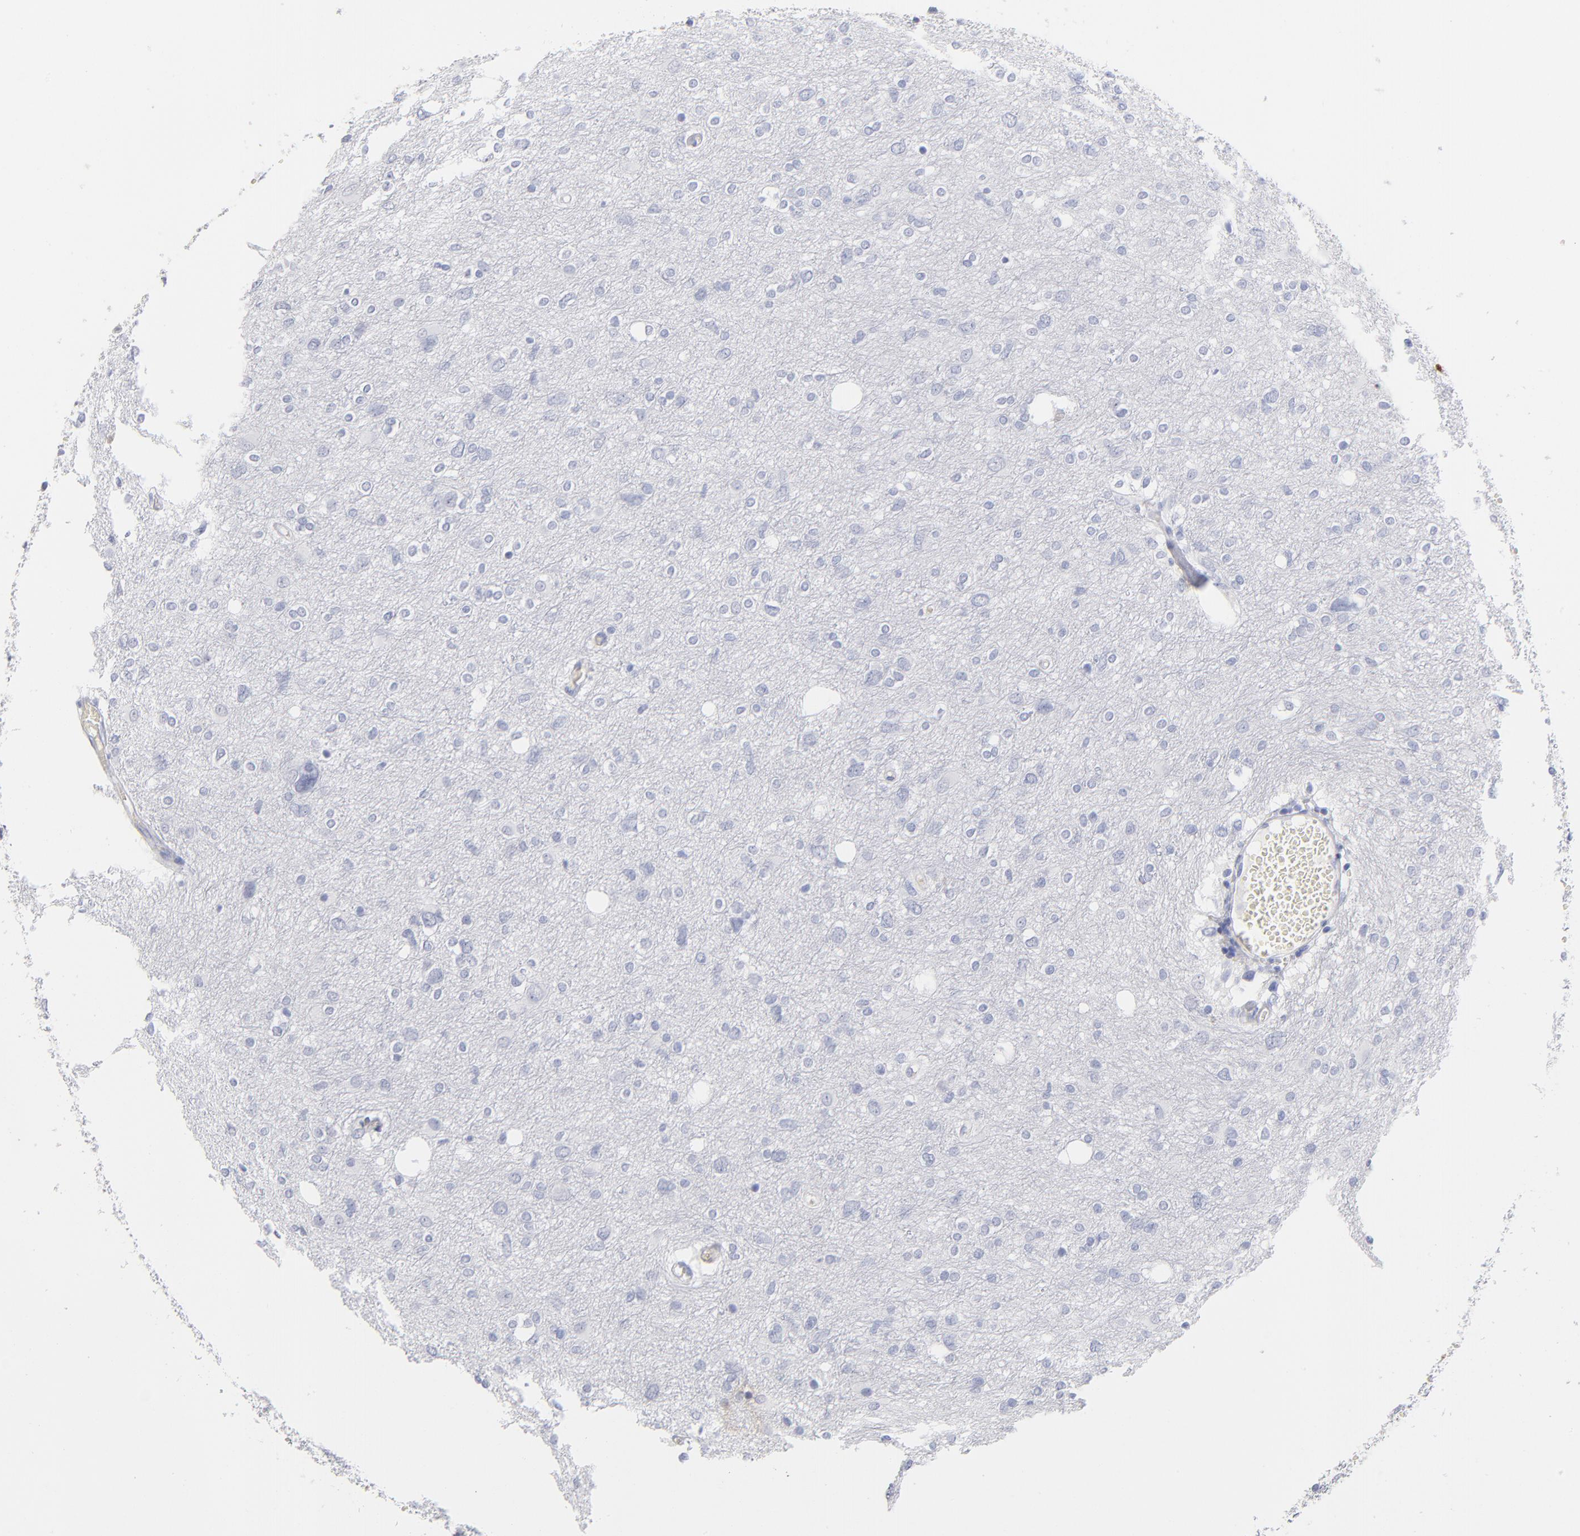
{"staining": {"intensity": "negative", "quantity": "none", "location": "none"}, "tissue": "glioma", "cell_type": "Tumor cells", "image_type": "cancer", "snomed": [{"axis": "morphology", "description": "Glioma, malignant, High grade"}, {"axis": "topography", "description": "Brain"}], "caption": "DAB (3,3'-diaminobenzidine) immunohistochemical staining of human malignant high-grade glioma displays no significant staining in tumor cells.", "gene": "ARG1", "patient": {"sex": "female", "age": 59}}